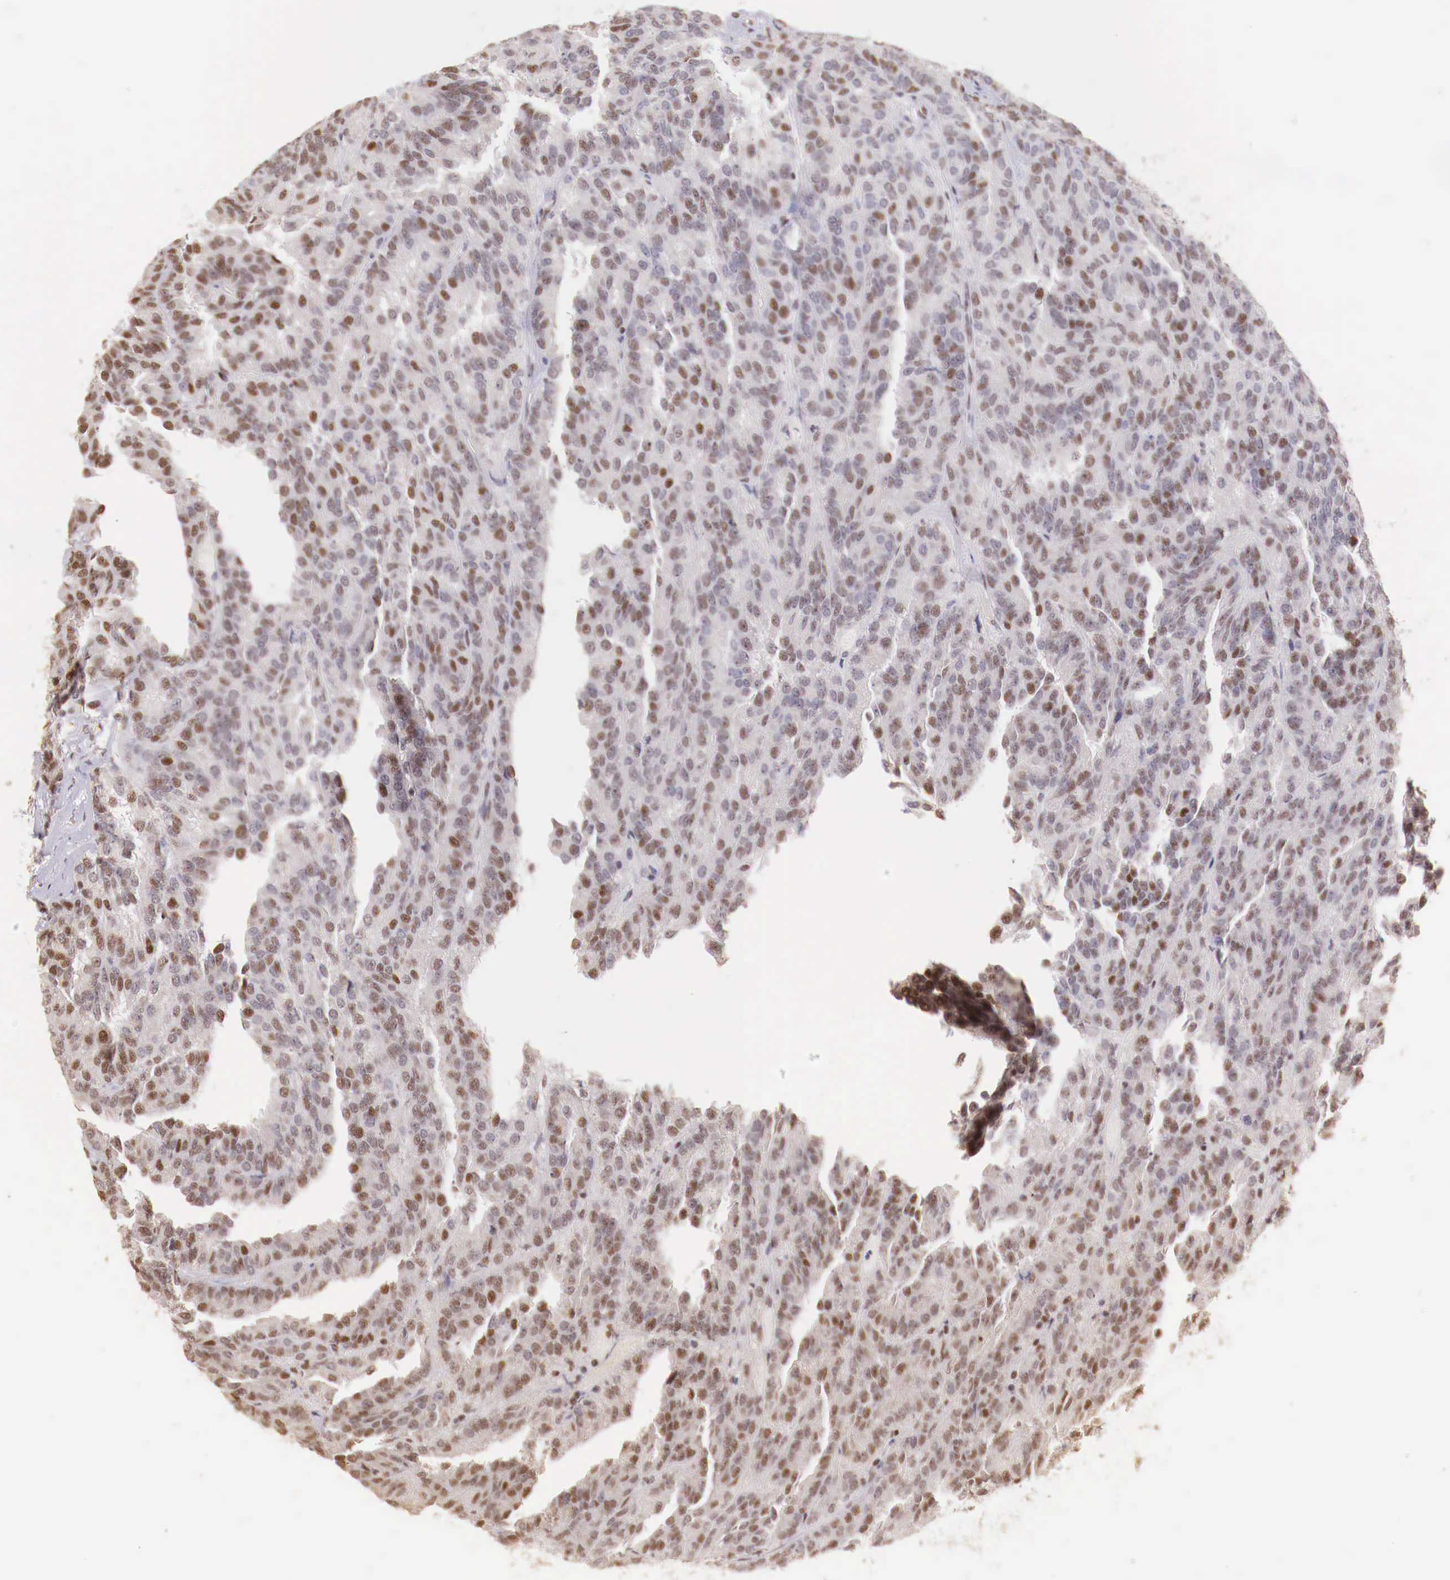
{"staining": {"intensity": "weak", "quantity": "<25%", "location": "nuclear"}, "tissue": "renal cancer", "cell_type": "Tumor cells", "image_type": "cancer", "snomed": [{"axis": "morphology", "description": "Adenocarcinoma, NOS"}, {"axis": "topography", "description": "Kidney"}], "caption": "Adenocarcinoma (renal) was stained to show a protein in brown. There is no significant staining in tumor cells. The staining was performed using DAB to visualize the protein expression in brown, while the nuclei were stained in blue with hematoxylin (Magnification: 20x).", "gene": "SP1", "patient": {"sex": "male", "age": 46}}